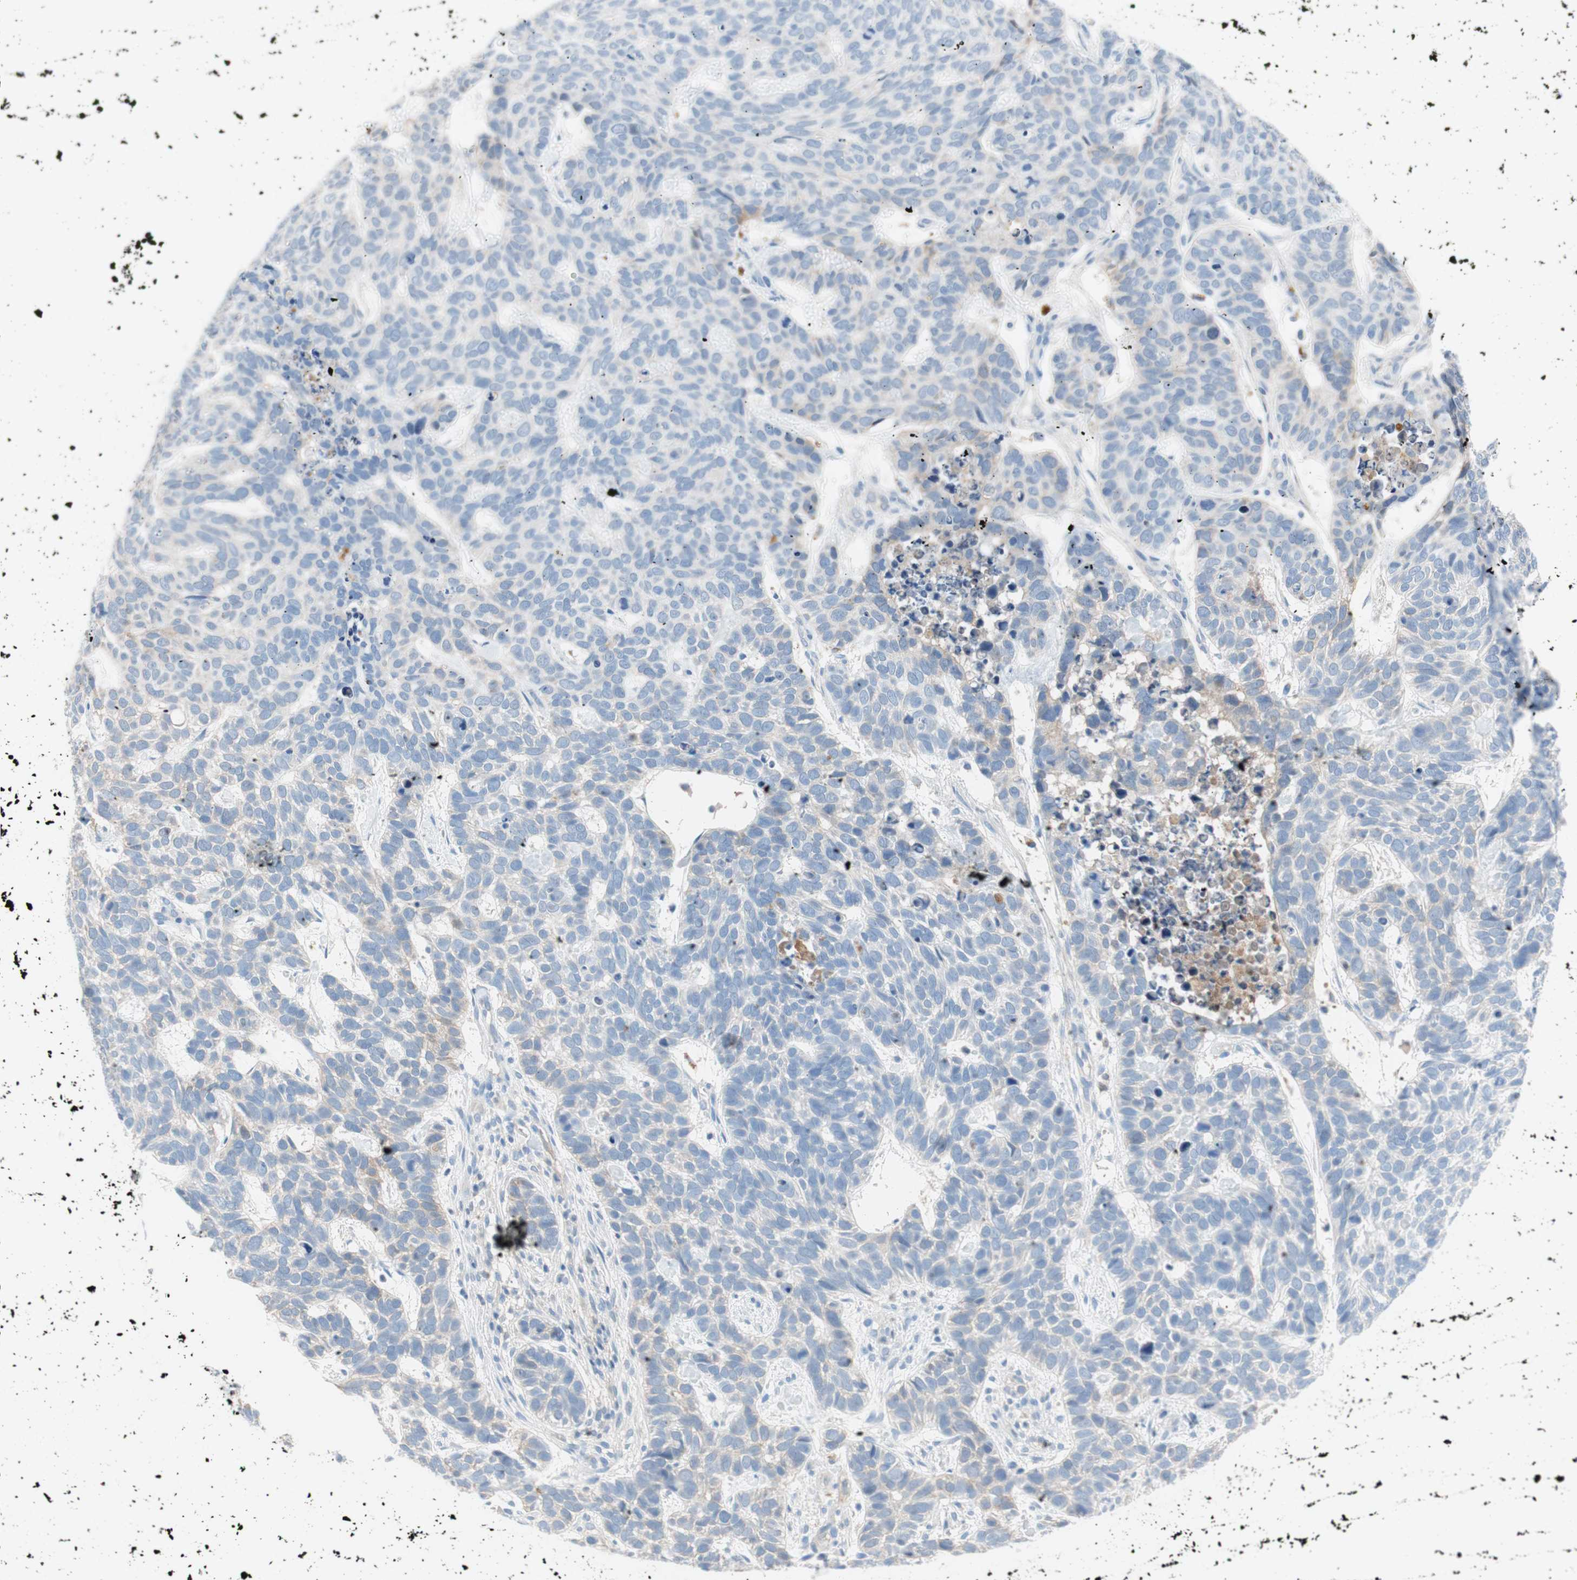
{"staining": {"intensity": "negative", "quantity": "none", "location": "none"}, "tissue": "skin cancer", "cell_type": "Tumor cells", "image_type": "cancer", "snomed": [{"axis": "morphology", "description": "Basal cell carcinoma"}, {"axis": "topography", "description": "Skin"}], "caption": "Tumor cells are negative for protein expression in human basal cell carcinoma (skin).", "gene": "RBP4", "patient": {"sex": "male", "age": 87}}